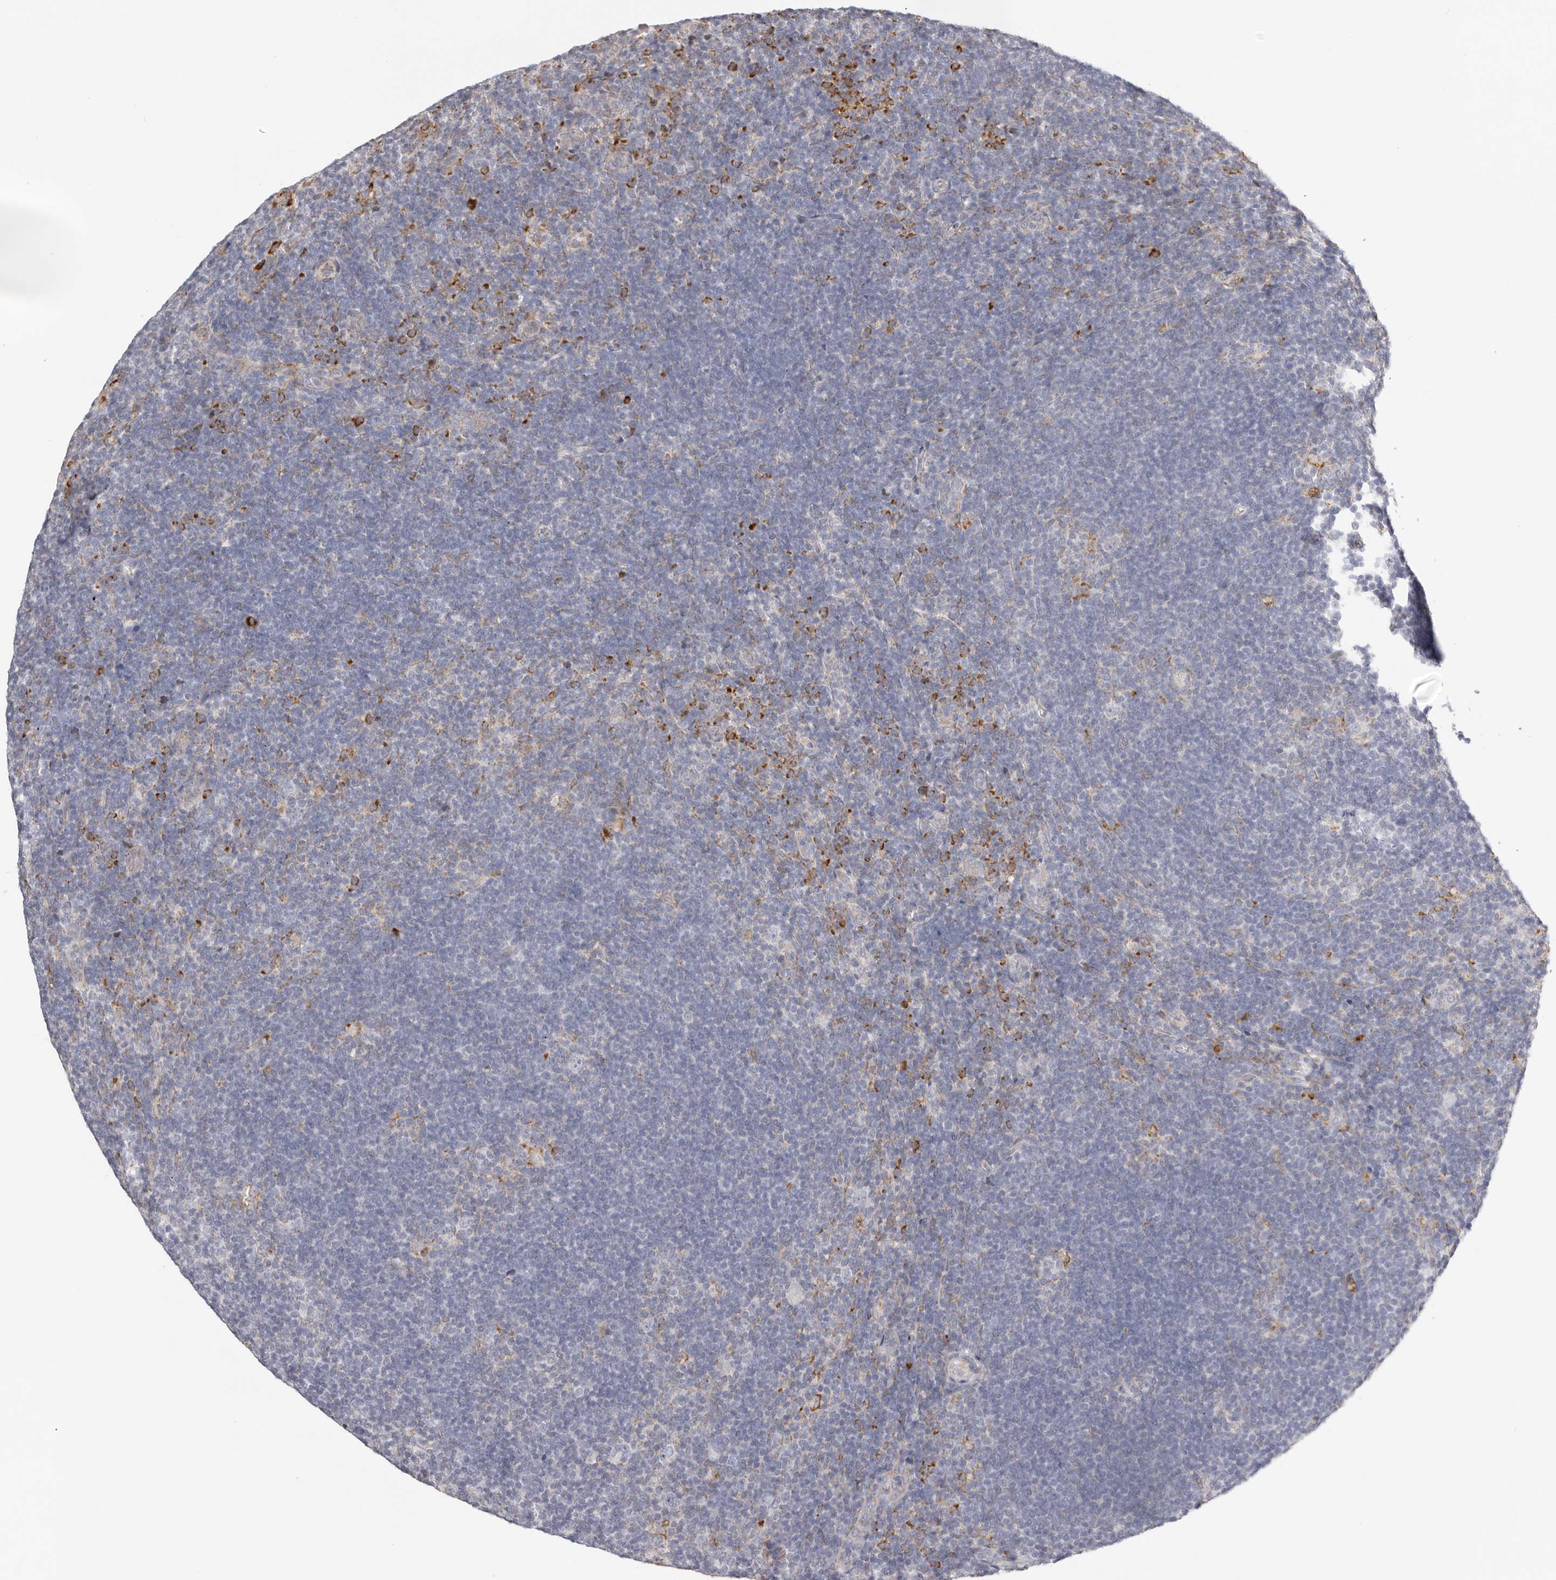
{"staining": {"intensity": "negative", "quantity": "none", "location": "none"}, "tissue": "lymphoma", "cell_type": "Tumor cells", "image_type": "cancer", "snomed": [{"axis": "morphology", "description": "Hodgkin's disease, NOS"}, {"axis": "topography", "description": "Lymph node"}], "caption": "Lymphoma stained for a protein using immunohistochemistry (IHC) reveals no expression tumor cells.", "gene": "IL32", "patient": {"sex": "female", "age": 57}}